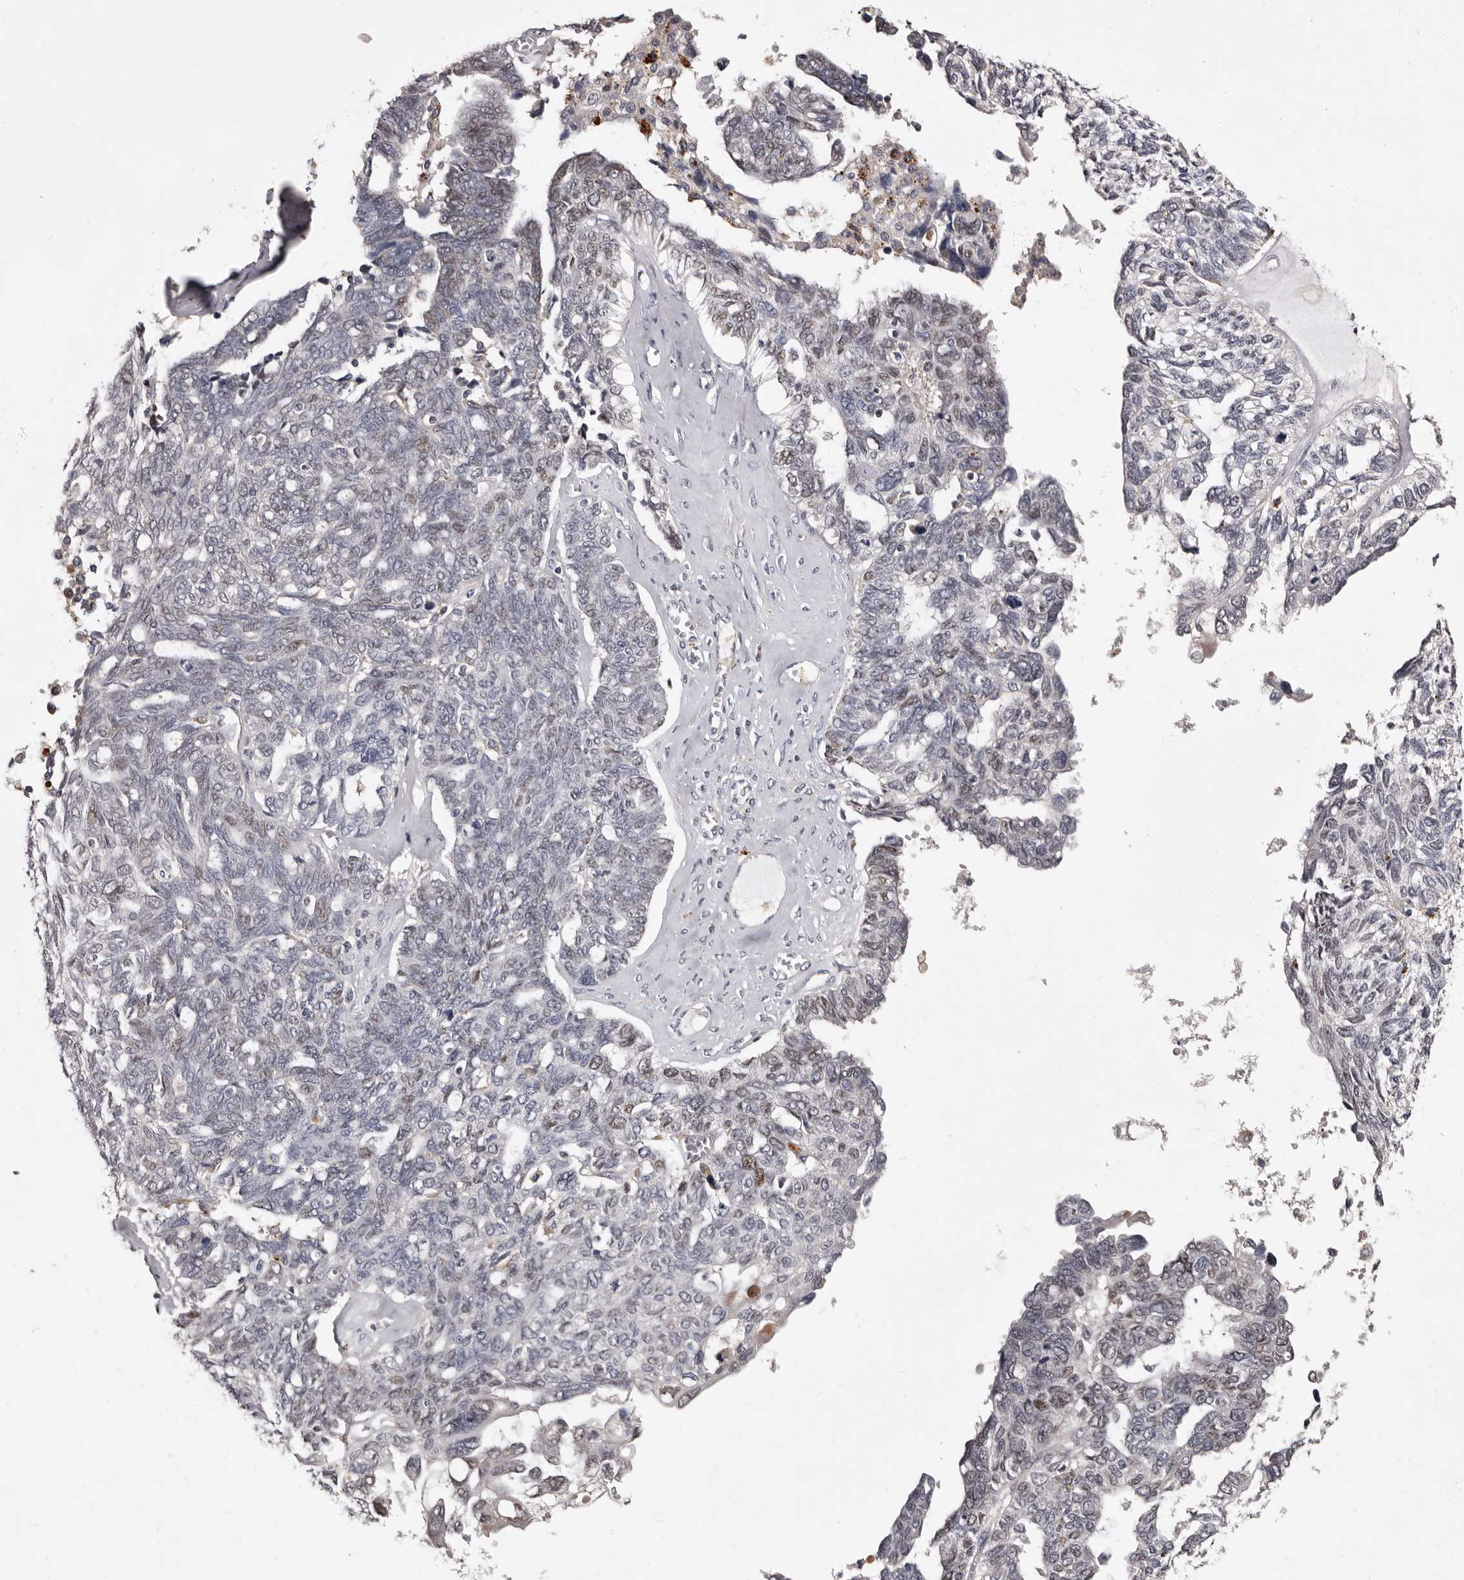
{"staining": {"intensity": "negative", "quantity": "none", "location": "none"}, "tissue": "ovarian cancer", "cell_type": "Tumor cells", "image_type": "cancer", "snomed": [{"axis": "morphology", "description": "Cystadenocarcinoma, serous, NOS"}, {"axis": "topography", "description": "Ovary"}], "caption": "Tumor cells show no significant staining in ovarian cancer. (Immunohistochemistry (ihc), brightfield microscopy, high magnification).", "gene": "SLC10A4", "patient": {"sex": "female", "age": 79}}